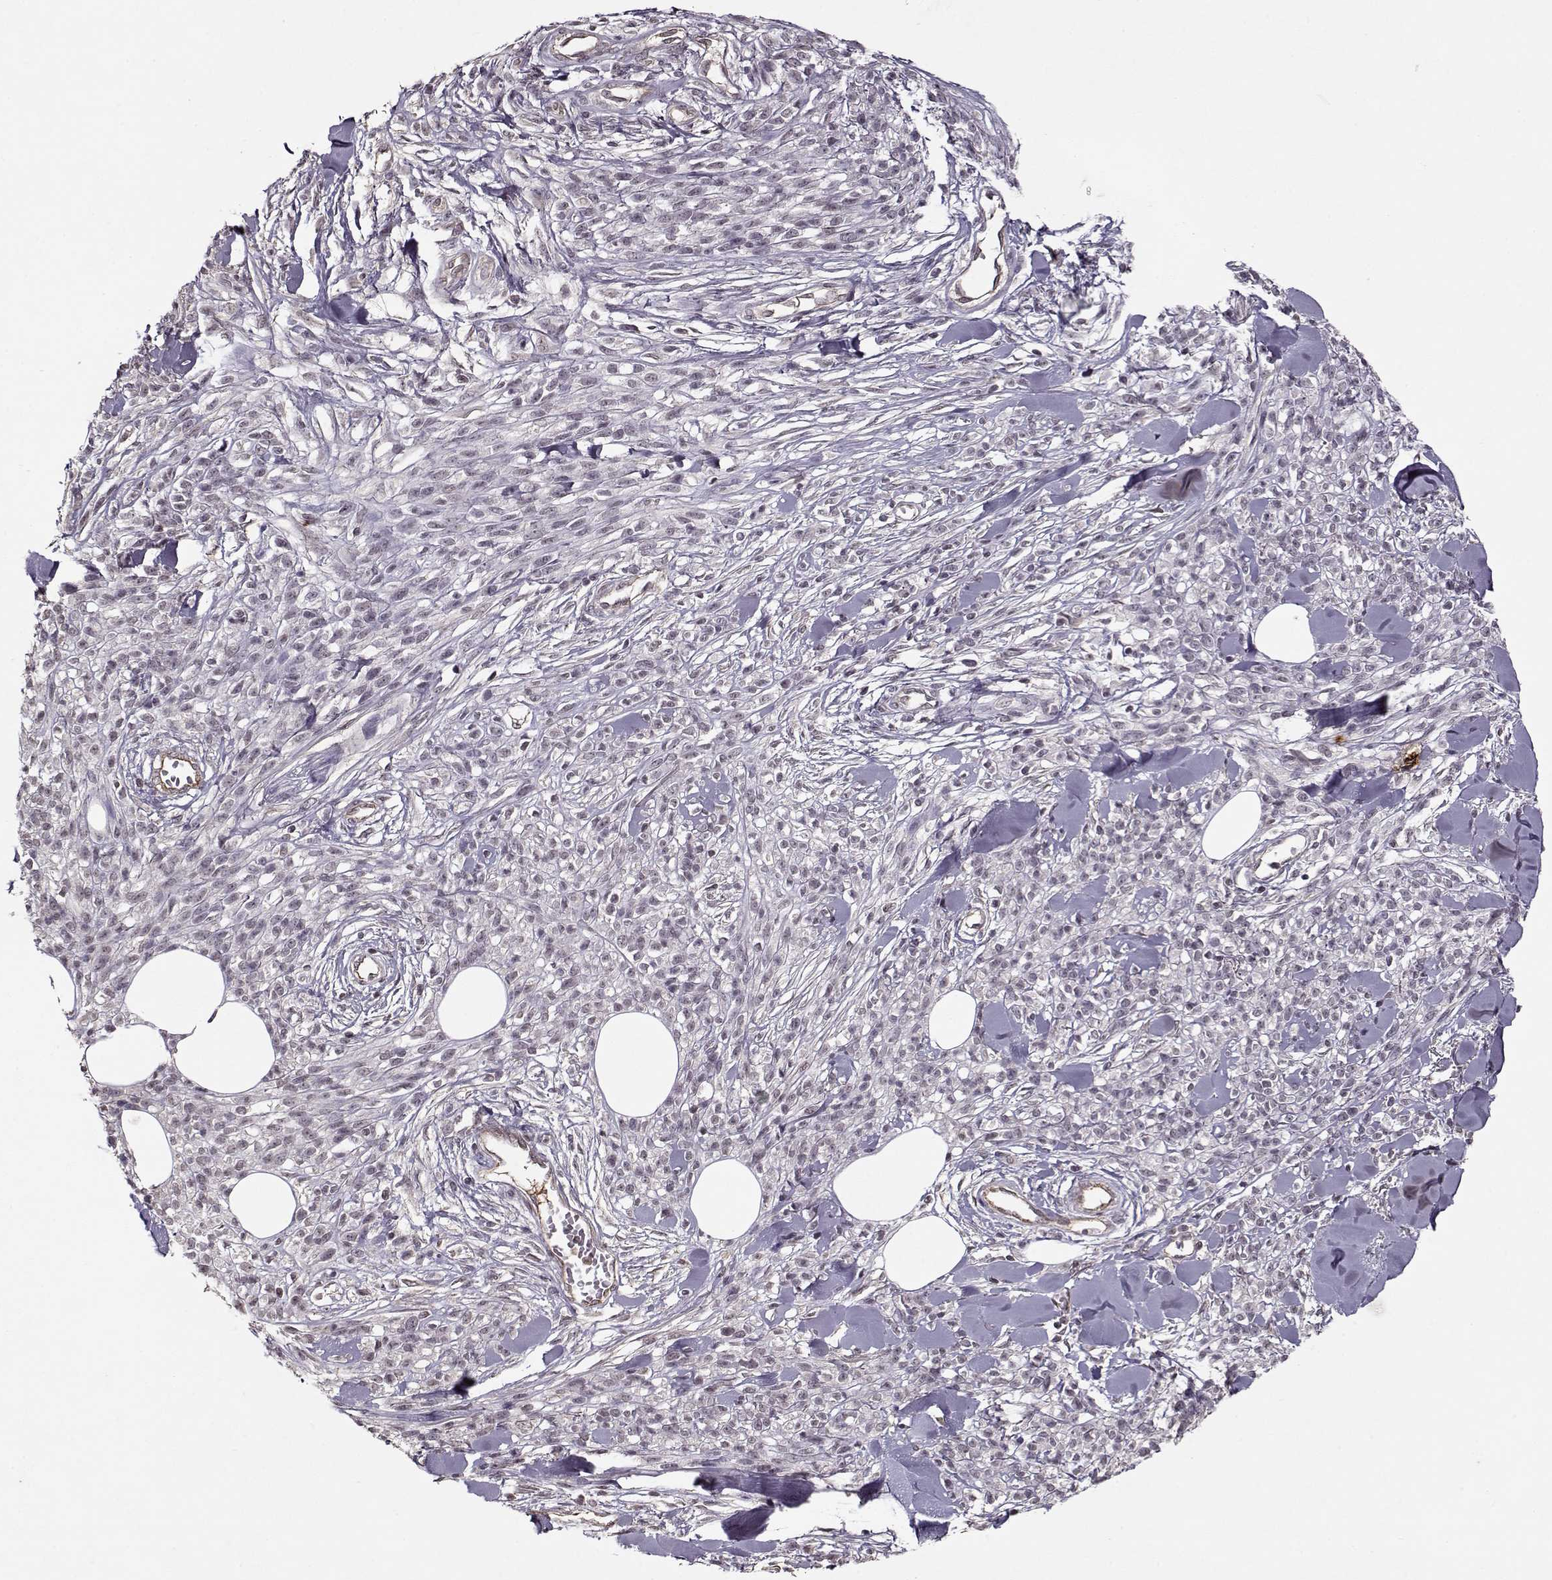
{"staining": {"intensity": "negative", "quantity": "none", "location": "none"}, "tissue": "melanoma", "cell_type": "Tumor cells", "image_type": "cancer", "snomed": [{"axis": "morphology", "description": "Malignant melanoma, NOS"}, {"axis": "topography", "description": "Skin"}, {"axis": "topography", "description": "Skin of trunk"}], "caption": "Tumor cells show no significant positivity in melanoma.", "gene": "KRT9", "patient": {"sex": "male", "age": 74}}